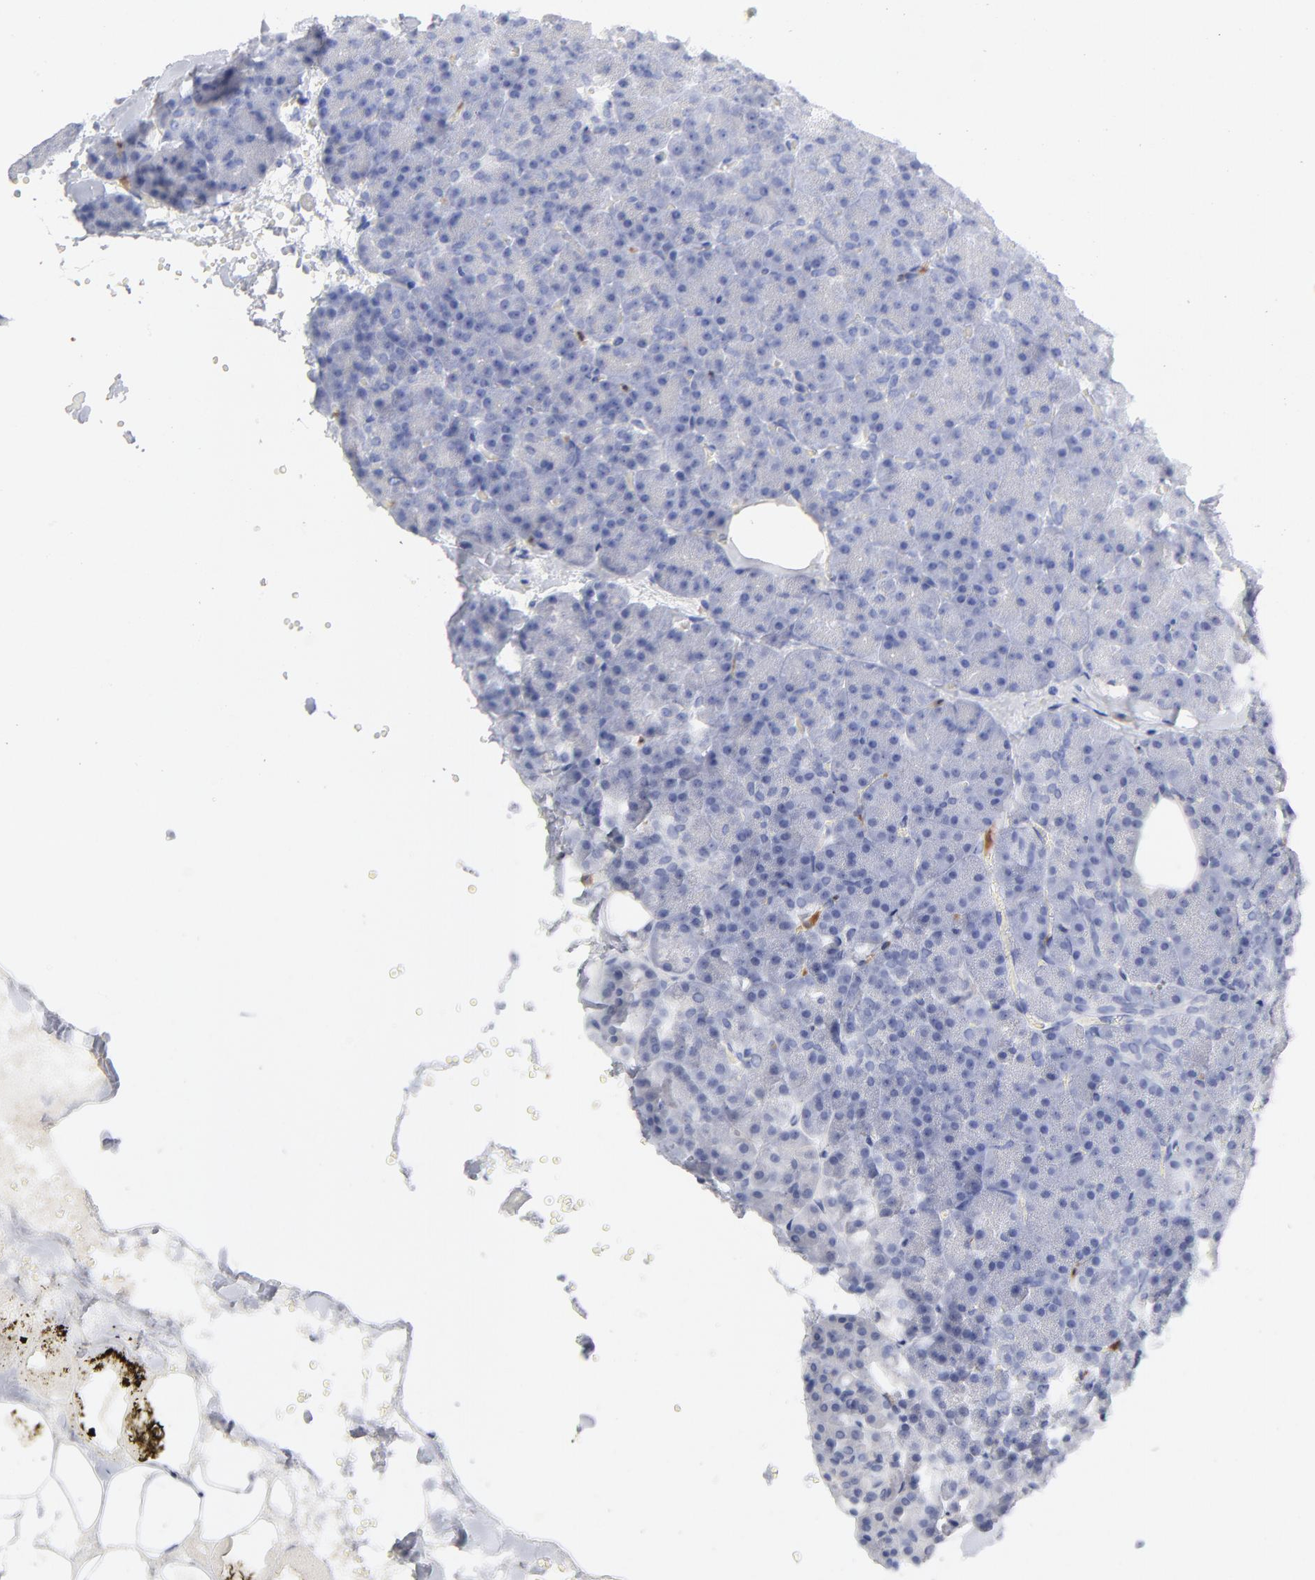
{"staining": {"intensity": "negative", "quantity": "none", "location": "none"}, "tissue": "pancreas", "cell_type": "Exocrine glandular cells", "image_type": "normal", "snomed": [{"axis": "morphology", "description": "Normal tissue, NOS"}, {"axis": "topography", "description": "Pancreas"}], "caption": "This is an immunohistochemistry photomicrograph of unremarkable pancreas. There is no positivity in exocrine glandular cells.", "gene": "ARG1", "patient": {"sex": "female", "age": 35}}